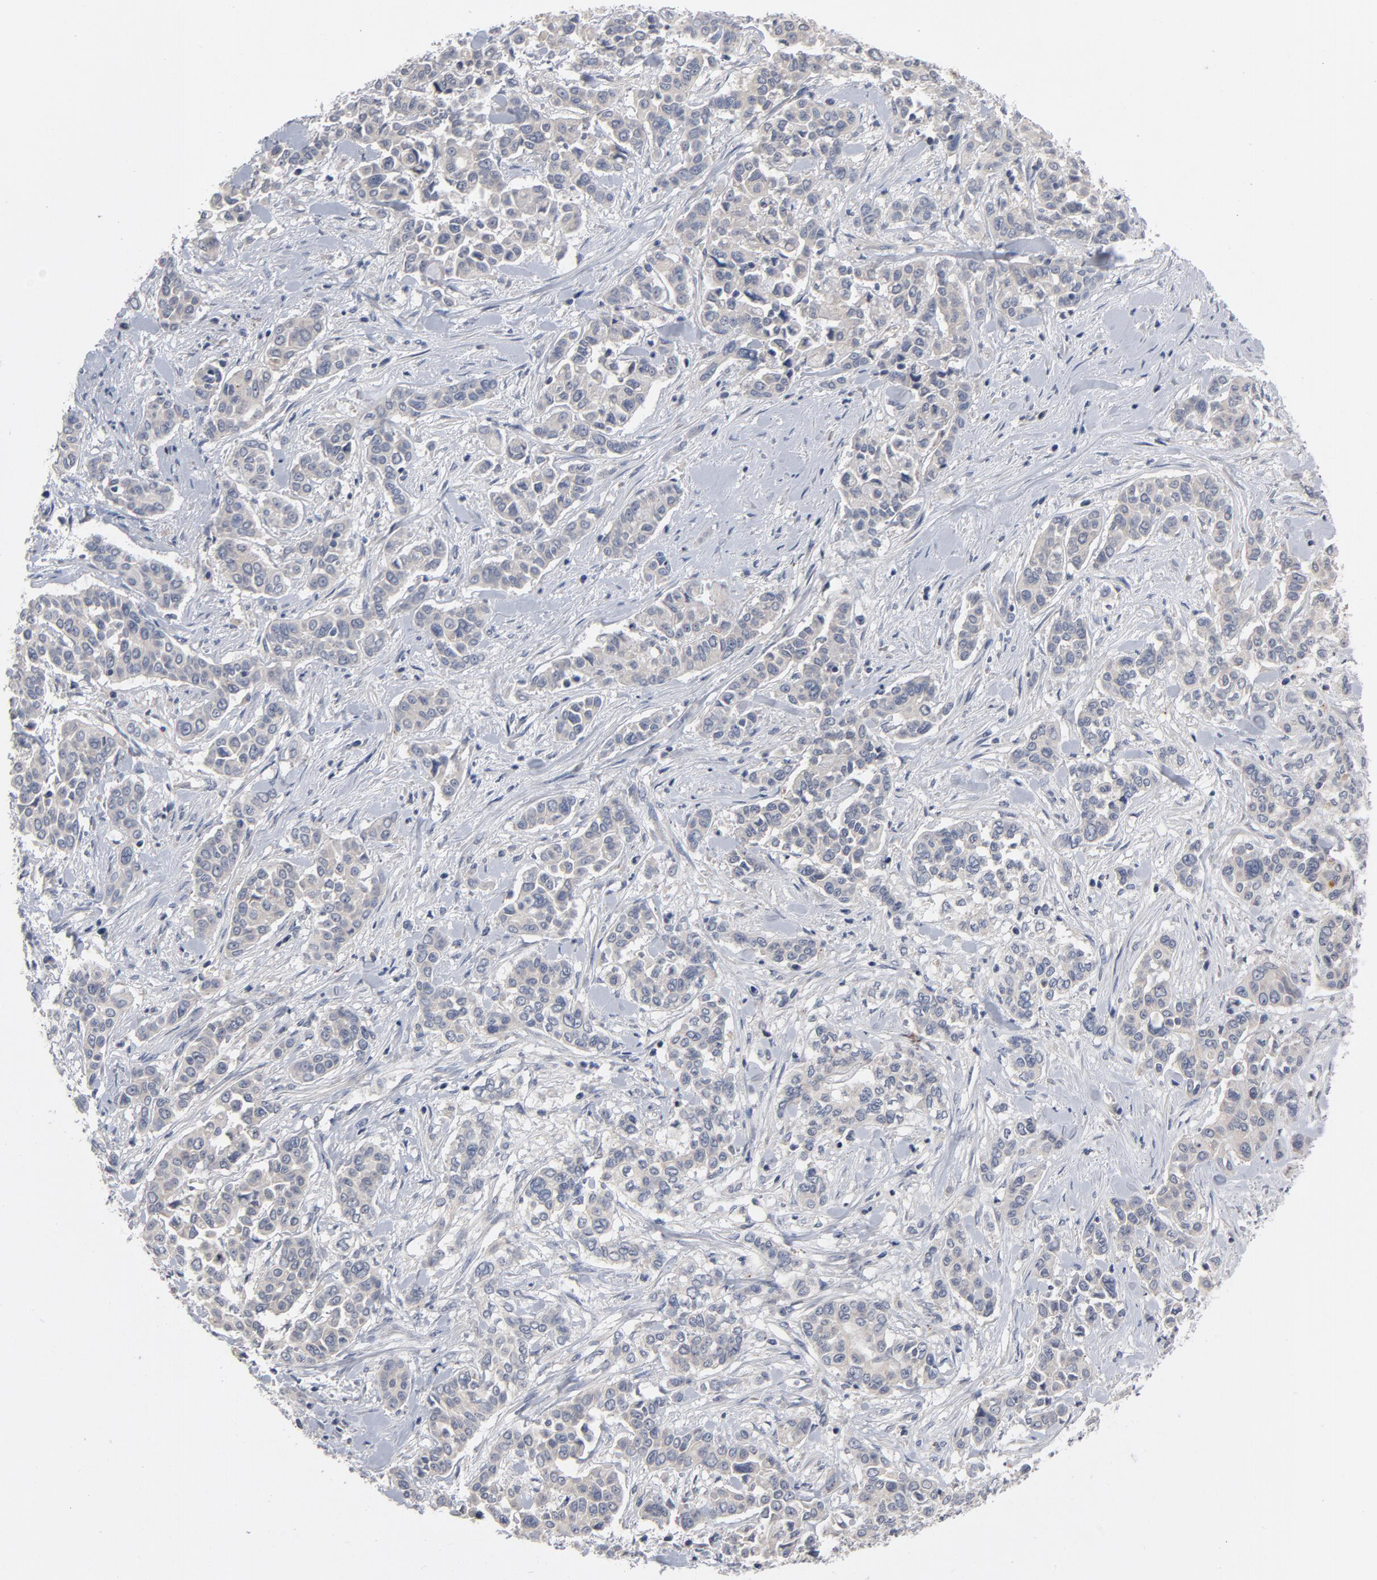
{"staining": {"intensity": "weak", "quantity": "25%-75%", "location": "cytoplasmic/membranous"}, "tissue": "pancreatic cancer", "cell_type": "Tumor cells", "image_type": "cancer", "snomed": [{"axis": "morphology", "description": "Adenocarcinoma, NOS"}, {"axis": "topography", "description": "Pancreas"}], "caption": "An immunohistochemistry (IHC) histopathology image of tumor tissue is shown. Protein staining in brown highlights weak cytoplasmic/membranous positivity in adenocarcinoma (pancreatic) within tumor cells.", "gene": "CCDC134", "patient": {"sex": "female", "age": 52}}